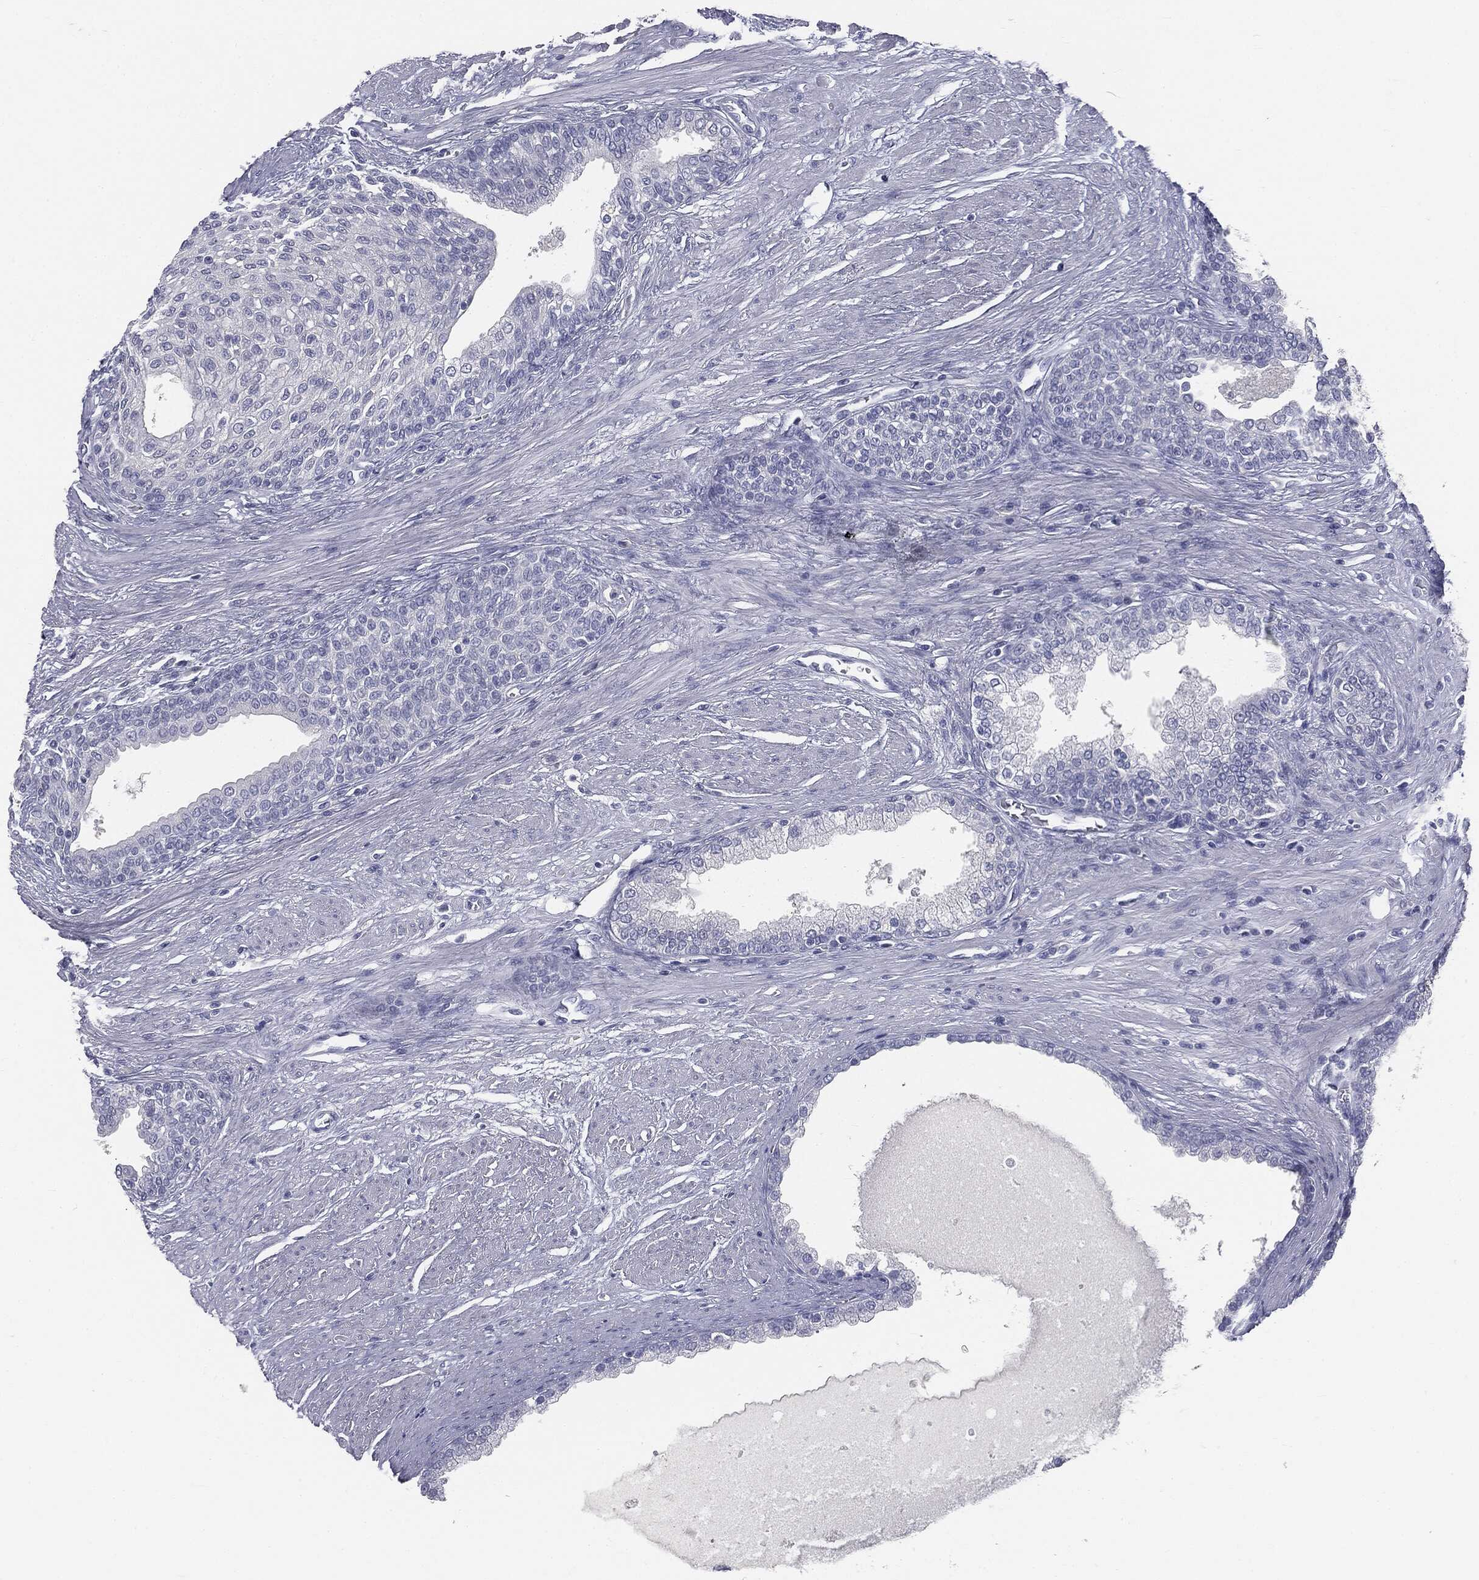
{"staining": {"intensity": "negative", "quantity": "none", "location": "none"}, "tissue": "prostate cancer", "cell_type": "Tumor cells", "image_type": "cancer", "snomed": [{"axis": "morphology", "description": "Adenocarcinoma, NOS"}, {"axis": "topography", "description": "Prostate and seminal vesicle, NOS"}, {"axis": "topography", "description": "Prostate"}], "caption": "Prostate cancer (adenocarcinoma) was stained to show a protein in brown. There is no significant positivity in tumor cells.", "gene": "AFP", "patient": {"sex": "male", "age": 62}}